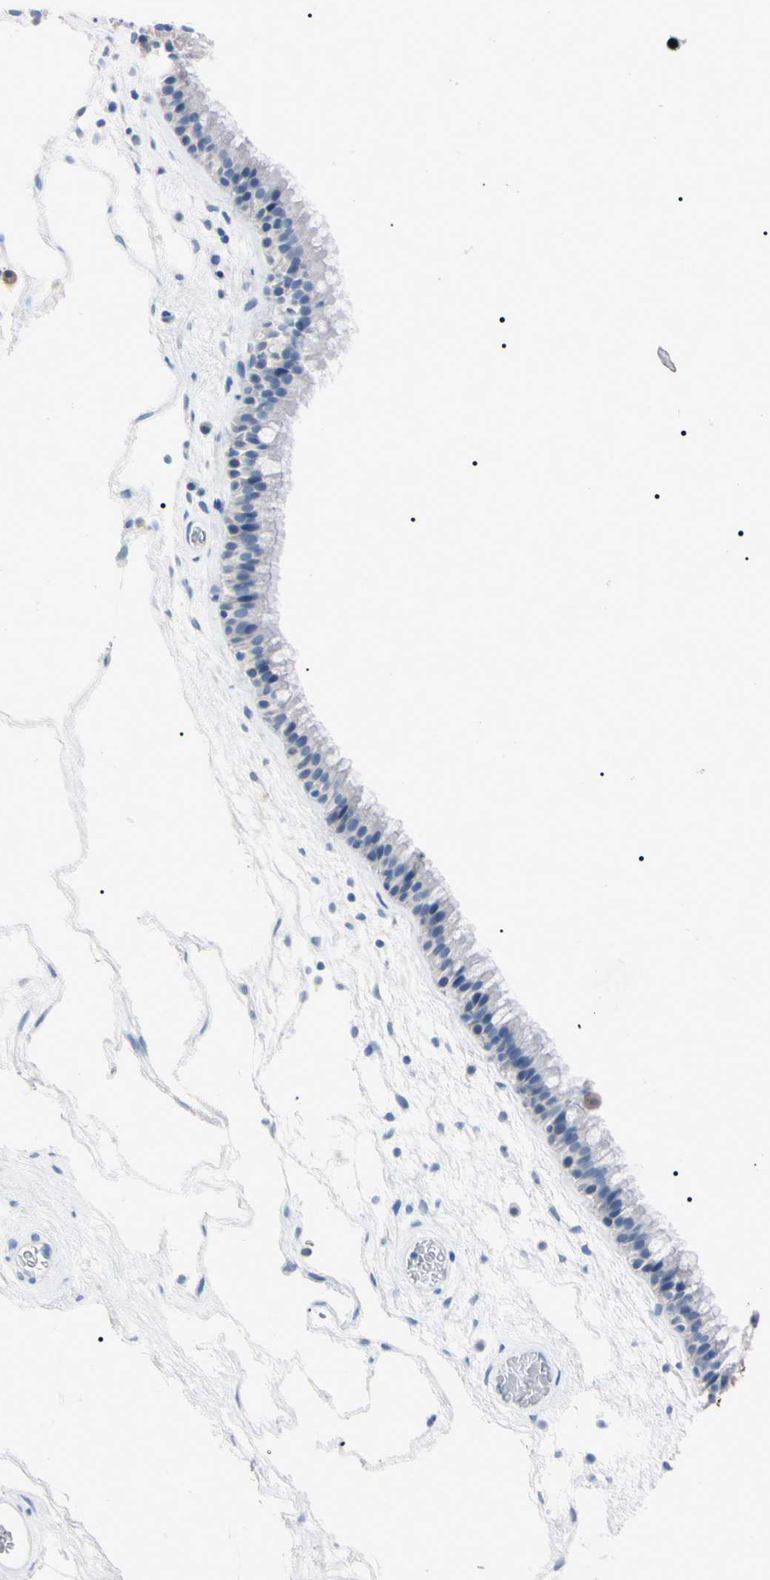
{"staining": {"intensity": "negative", "quantity": "none", "location": "none"}, "tissue": "nasopharynx", "cell_type": "Respiratory epithelial cells", "image_type": "normal", "snomed": [{"axis": "morphology", "description": "Normal tissue, NOS"}, {"axis": "morphology", "description": "Inflammation, NOS"}, {"axis": "topography", "description": "Nasopharynx"}], "caption": "Immunohistochemistry (IHC) of unremarkable human nasopharynx reveals no expression in respiratory epithelial cells. (DAB (3,3'-diaminobenzidine) immunohistochemistry (IHC) with hematoxylin counter stain).", "gene": "ELN", "patient": {"sex": "male", "age": 48}}